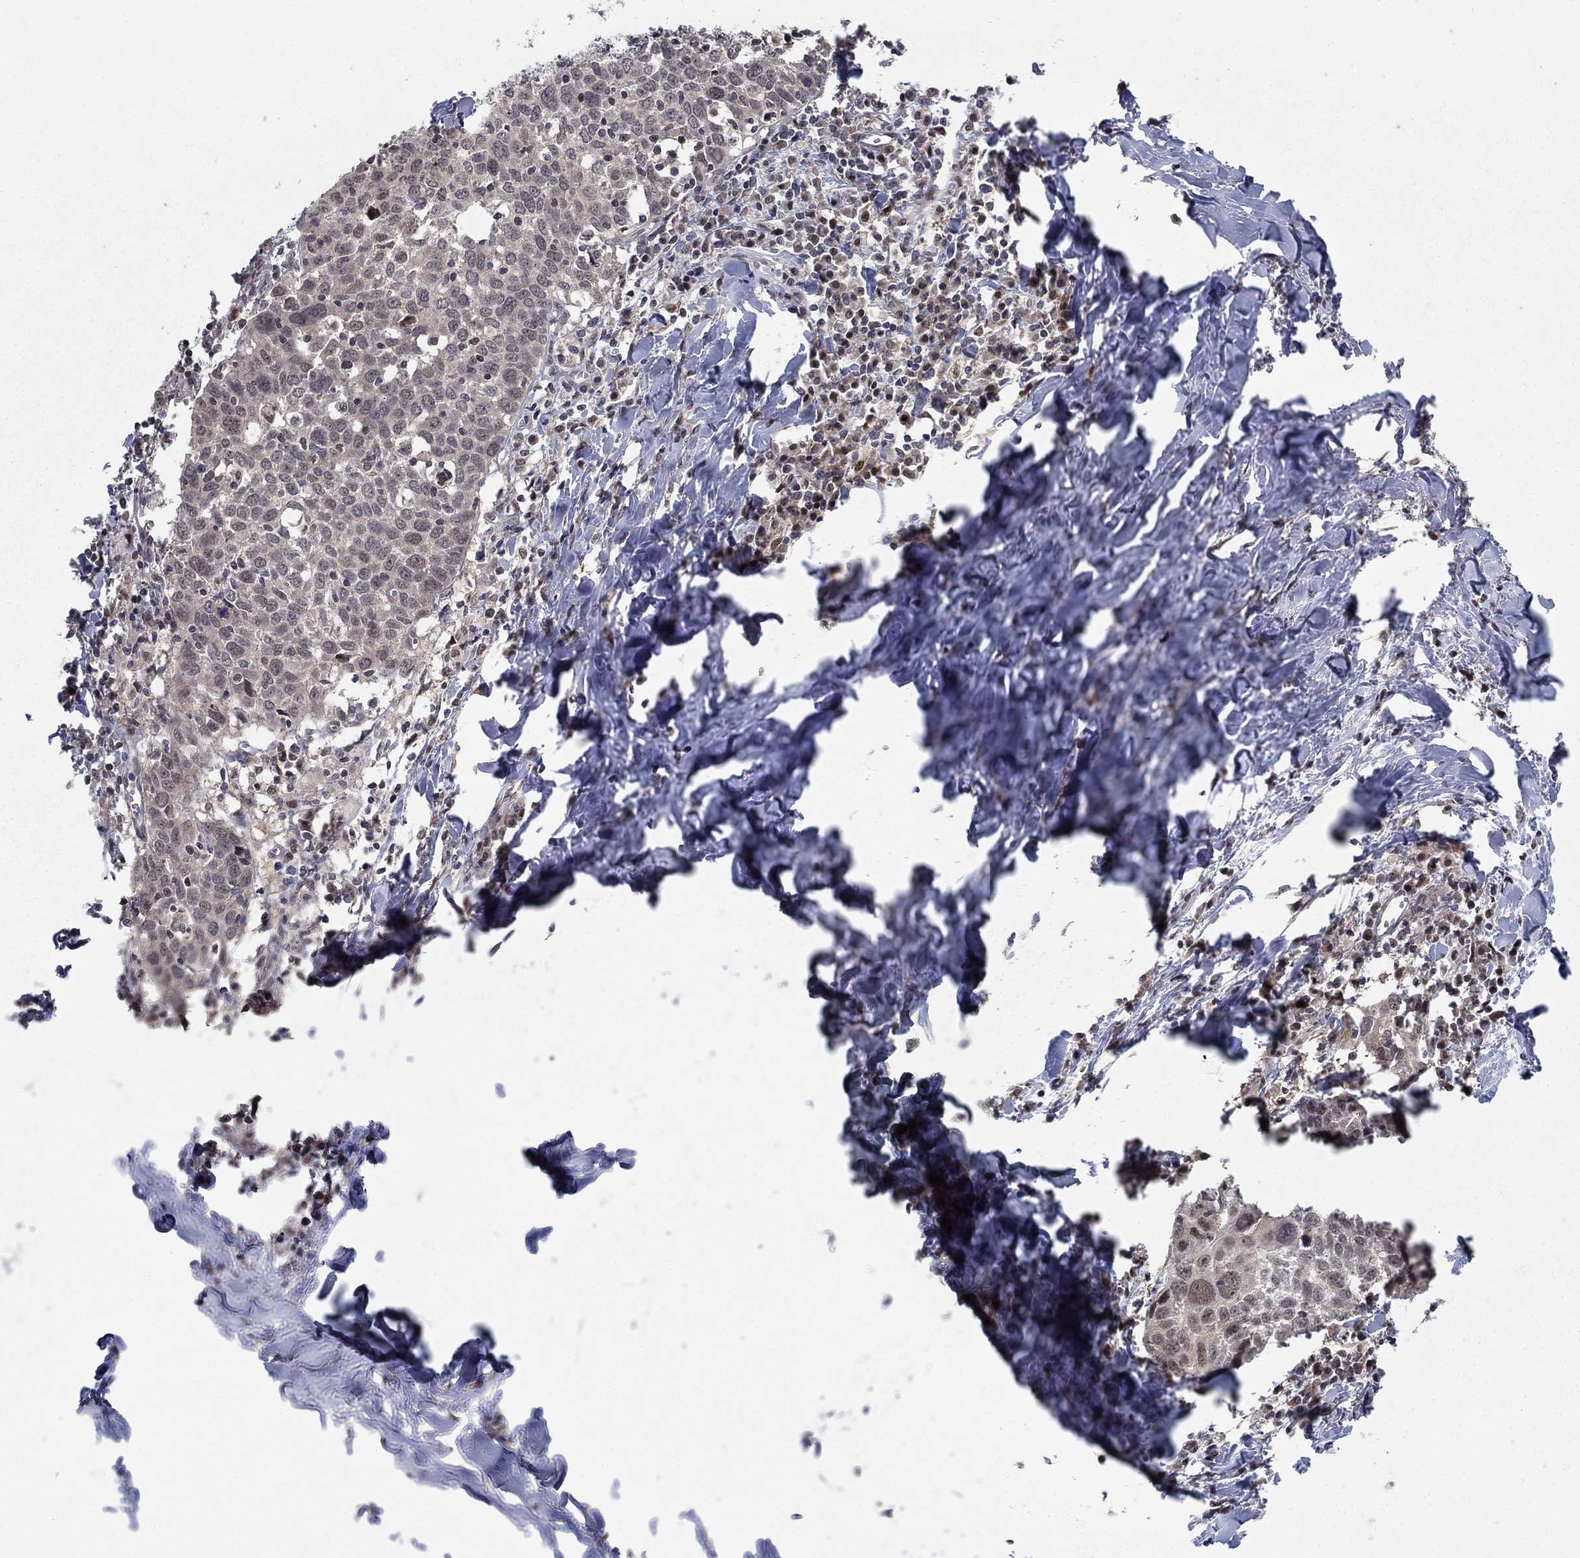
{"staining": {"intensity": "negative", "quantity": "none", "location": "none"}, "tissue": "lung cancer", "cell_type": "Tumor cells", "image_type": "cancer", "snomed": [{"axis": "morphology", "description": "Squamous cell carcinoma, NOS"}, {"axis": "topography", "description": "Lung"}], "caption": "Tumor cells show no significant staining in lung squamous cell carcinoma.", "gene": "PSMC1", "patient": {"sex": "male", "age": 57}}